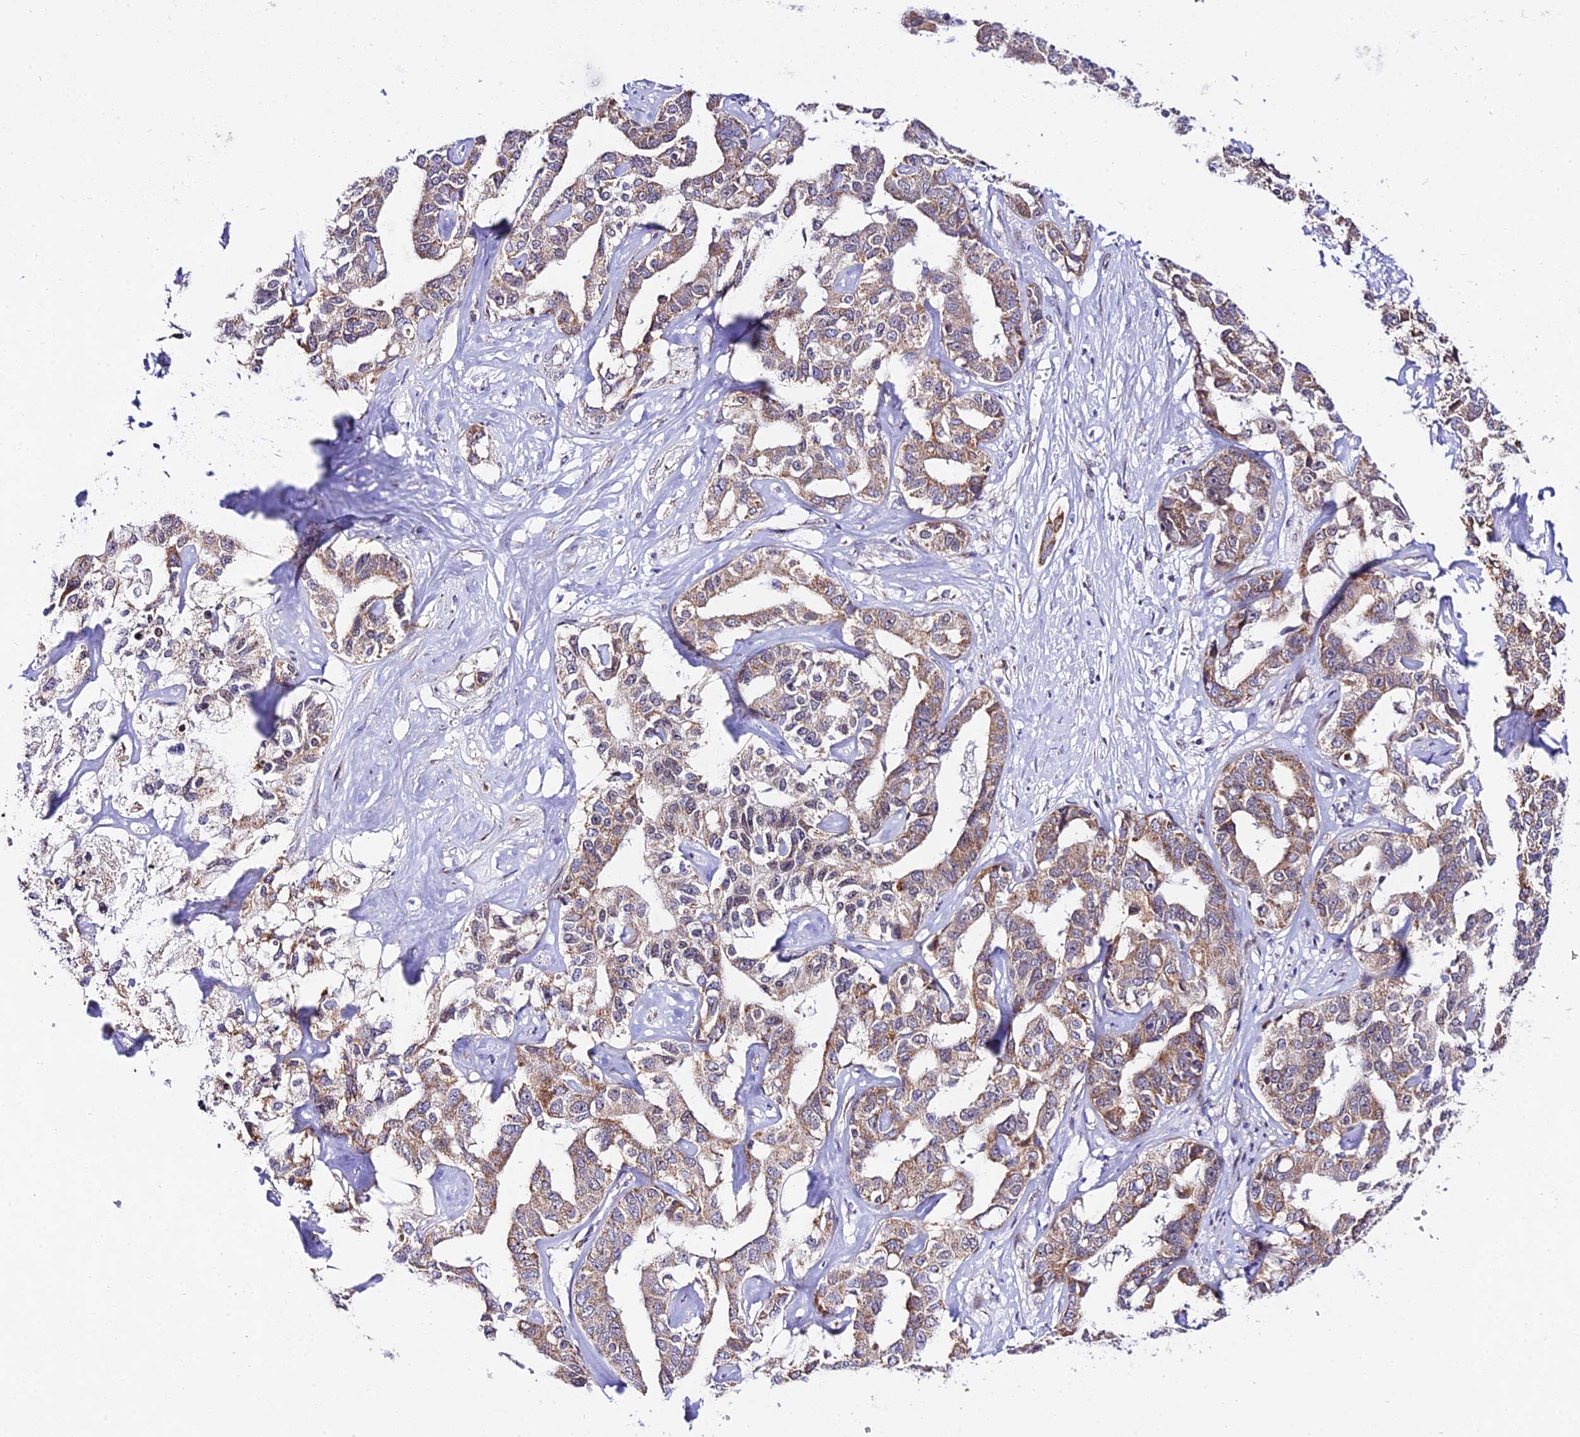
{"staining": {"intensity": "moderate", "quantity": ">75%", "location": "cytoplasmic/membranous"}, "tissue": "liver cancer", "cell_type": "Tumor cells", "image_type": "cancer", "snomed": [{"axis": "morphology", "description": "Cholangiocarcinoma"}, {"axis": "topography", "description": "Liver"}], "caption": "There is medium levels of moderate cytoplasmic/membranous staining in tumor cells of liver cholangiocarcinoma, as demonstrated by immunohistochemical staining (brown color).", "gene": "ATP5PB", "patient": {"sex": "male", "age": 59}}